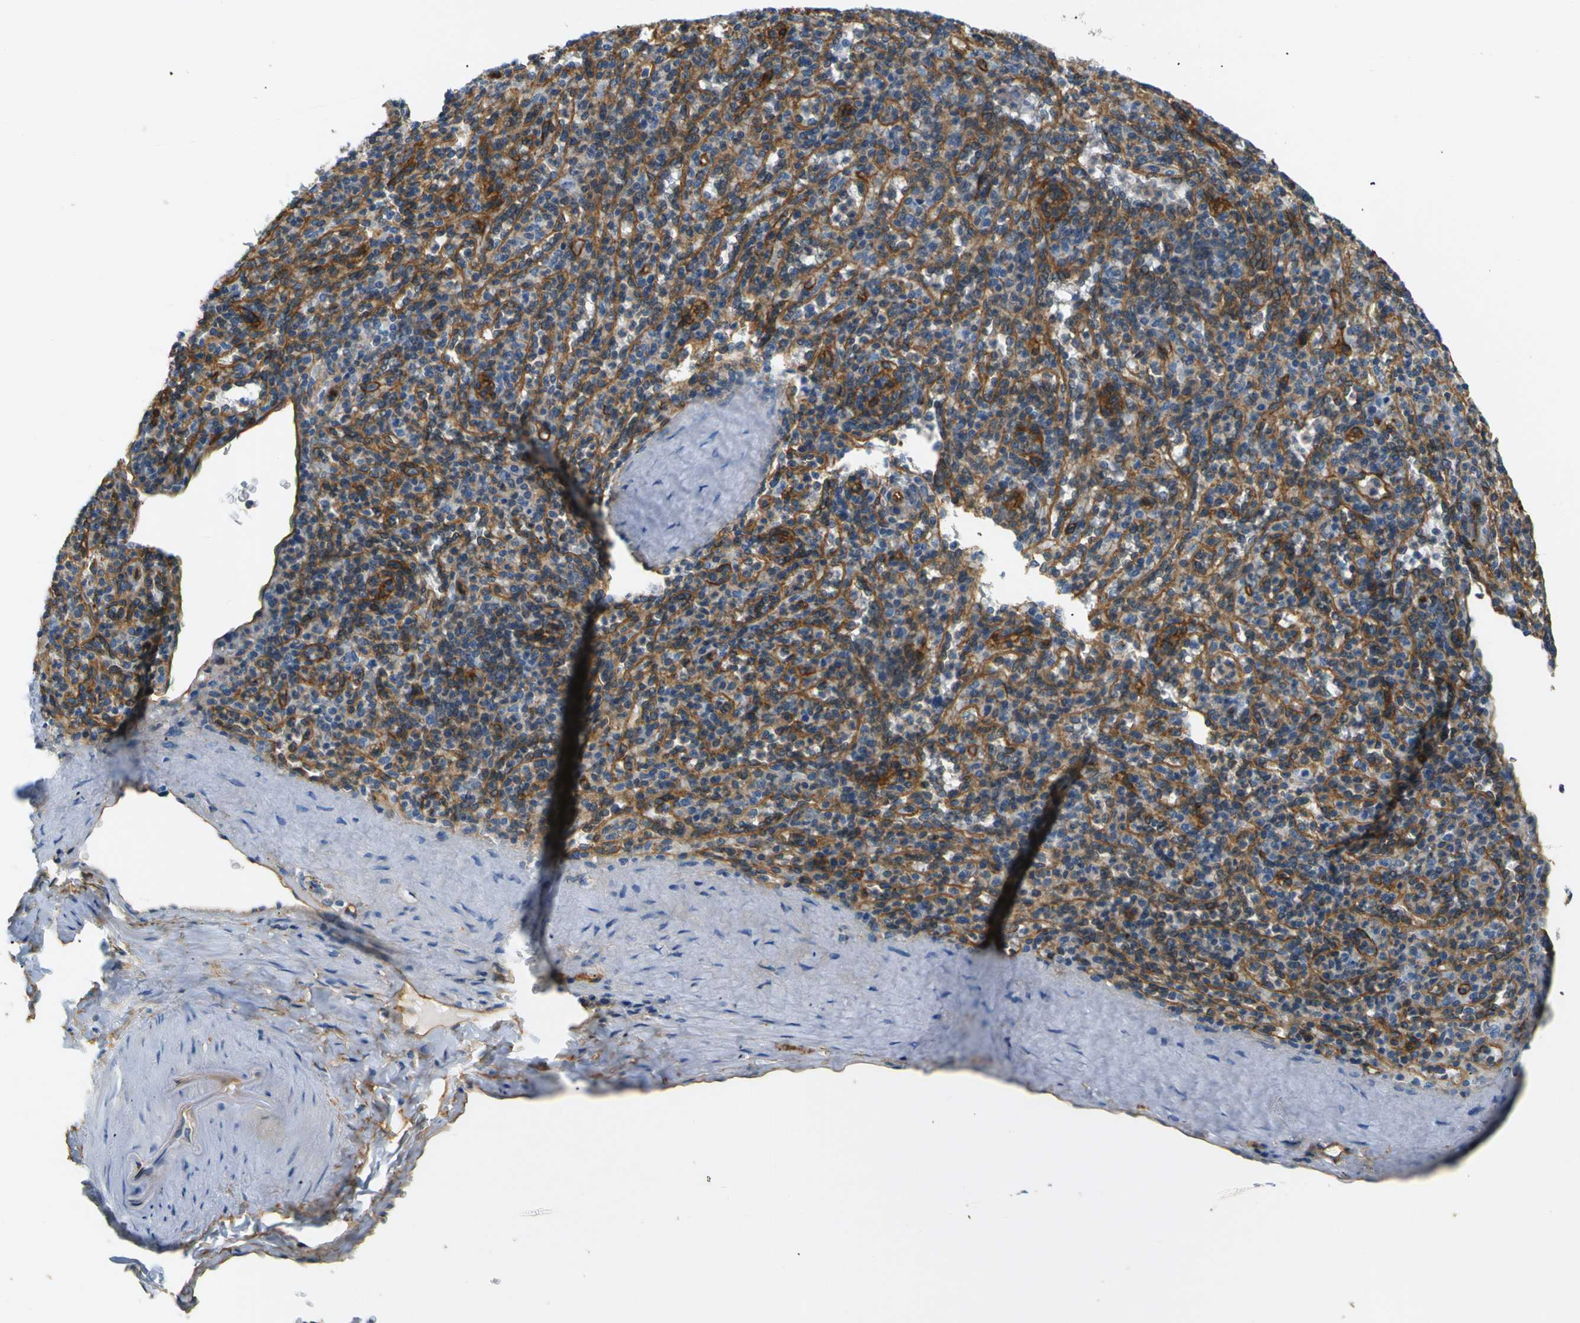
{"staining": {"intensity": "weak", "quantity": "<25%", "location": "cytoplasmic/membranous"}, "tissue": "spleen", "cell_type": "Cells in red pulp", "image_type": "normal", "snomed": [{"axis": "morphology", "description": "Normal tissue, NOS"}, {"axis": "topography", "description": "Spleen"}], "caption": "Normal spleen was stained to show a protein in brown. There is no significant expression in cells in red pulp. (DAB immunohistochemistry with hematoxylin counter stain).", "gene": "SPTBN1", "patient": {"sex": "male", "age": 36}}